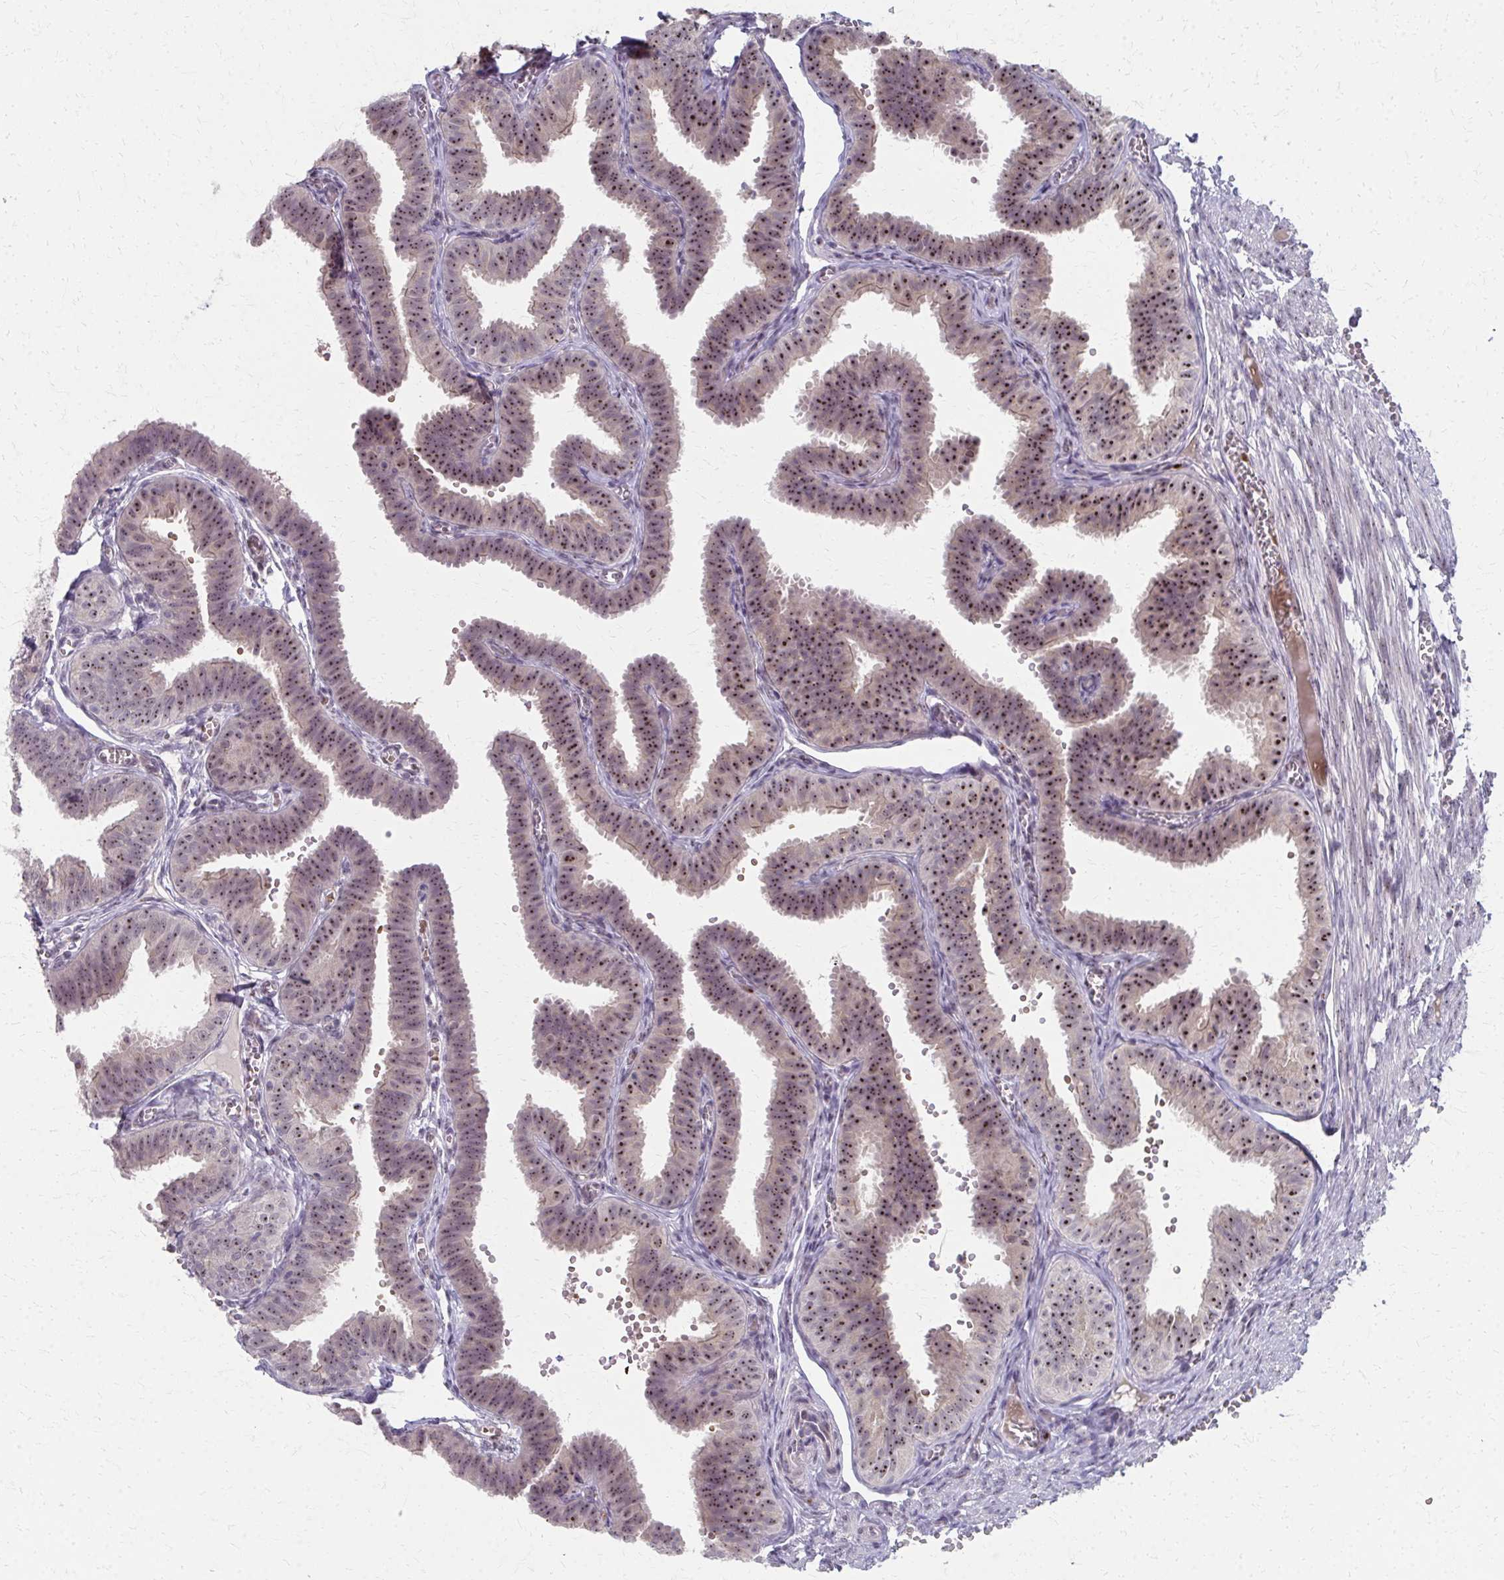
{"staining": {"intensity": "moderate", "quantity": ">75%", "location": "nuclear"}, "tissue": "fallopian tube", "cell_type": "Glandular cells", "image_type": "normal", "snomed": [{"axis": "morphology", "description": "Normal tissue, NOS"}, {"axis": "topography", "description": "Fallopian tube"}], "caption": "An immunohistochemistry micrograph of normal tissue is shown. Protein staining in brown highlights moderate nuclear positivity in fallopian tube within glandular cells.", "gene": "NUDT16", "patient": {"sex": "female", "age": 25}}